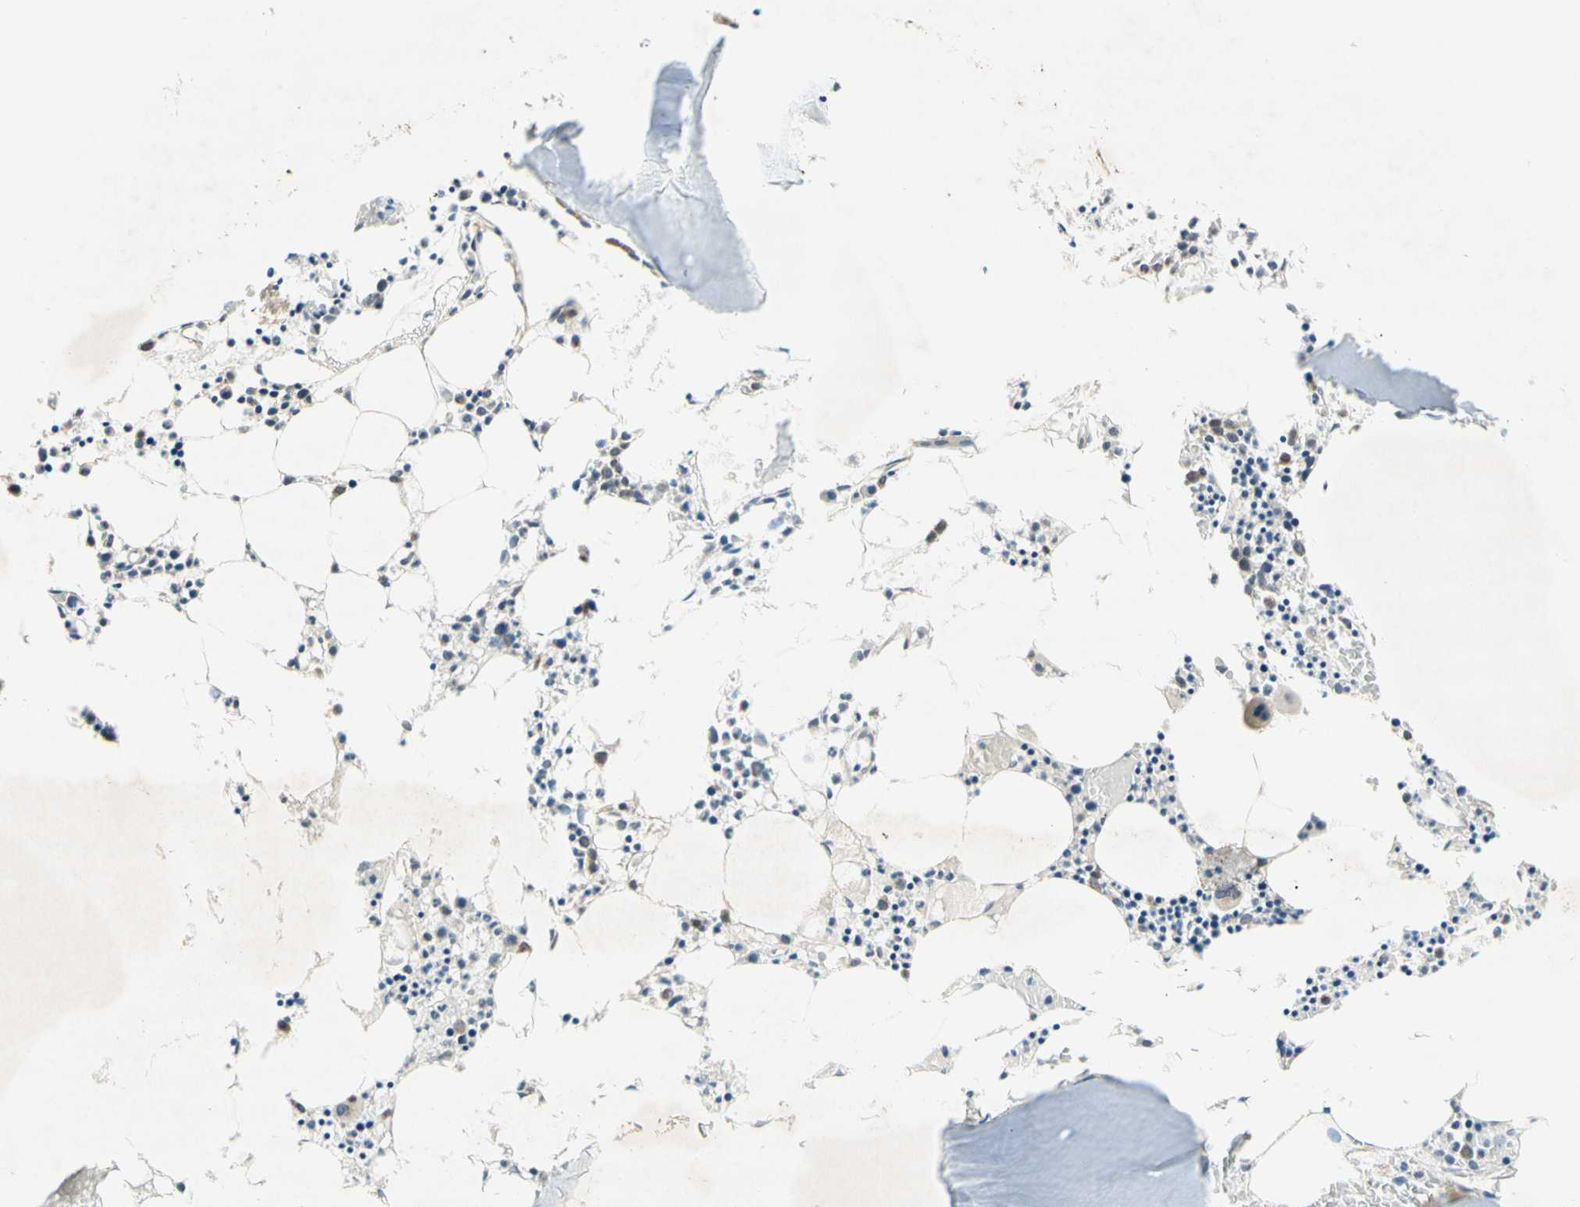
{"staining": {"intensity": "weak", "quantity": "<25%", "location": "none"}, "tissue": "bone marrow", "cell_type": "Hematopoietic cells", "image_type": "normal", "snomed": [{"axis": "morphology", "description": "Normal tissue, NOS"}, {"axis": "morphology", "description": "Inflammation, NOS"}, {"axis": "topography", "description": "Bone marrow"}], "caption": "Immunohistochemical staining of unremarkable bone marrow reveals no significant expression in hematopoietic cells.", "gene": "CCNI", "patient": {"sex": "male", "age": 14}}